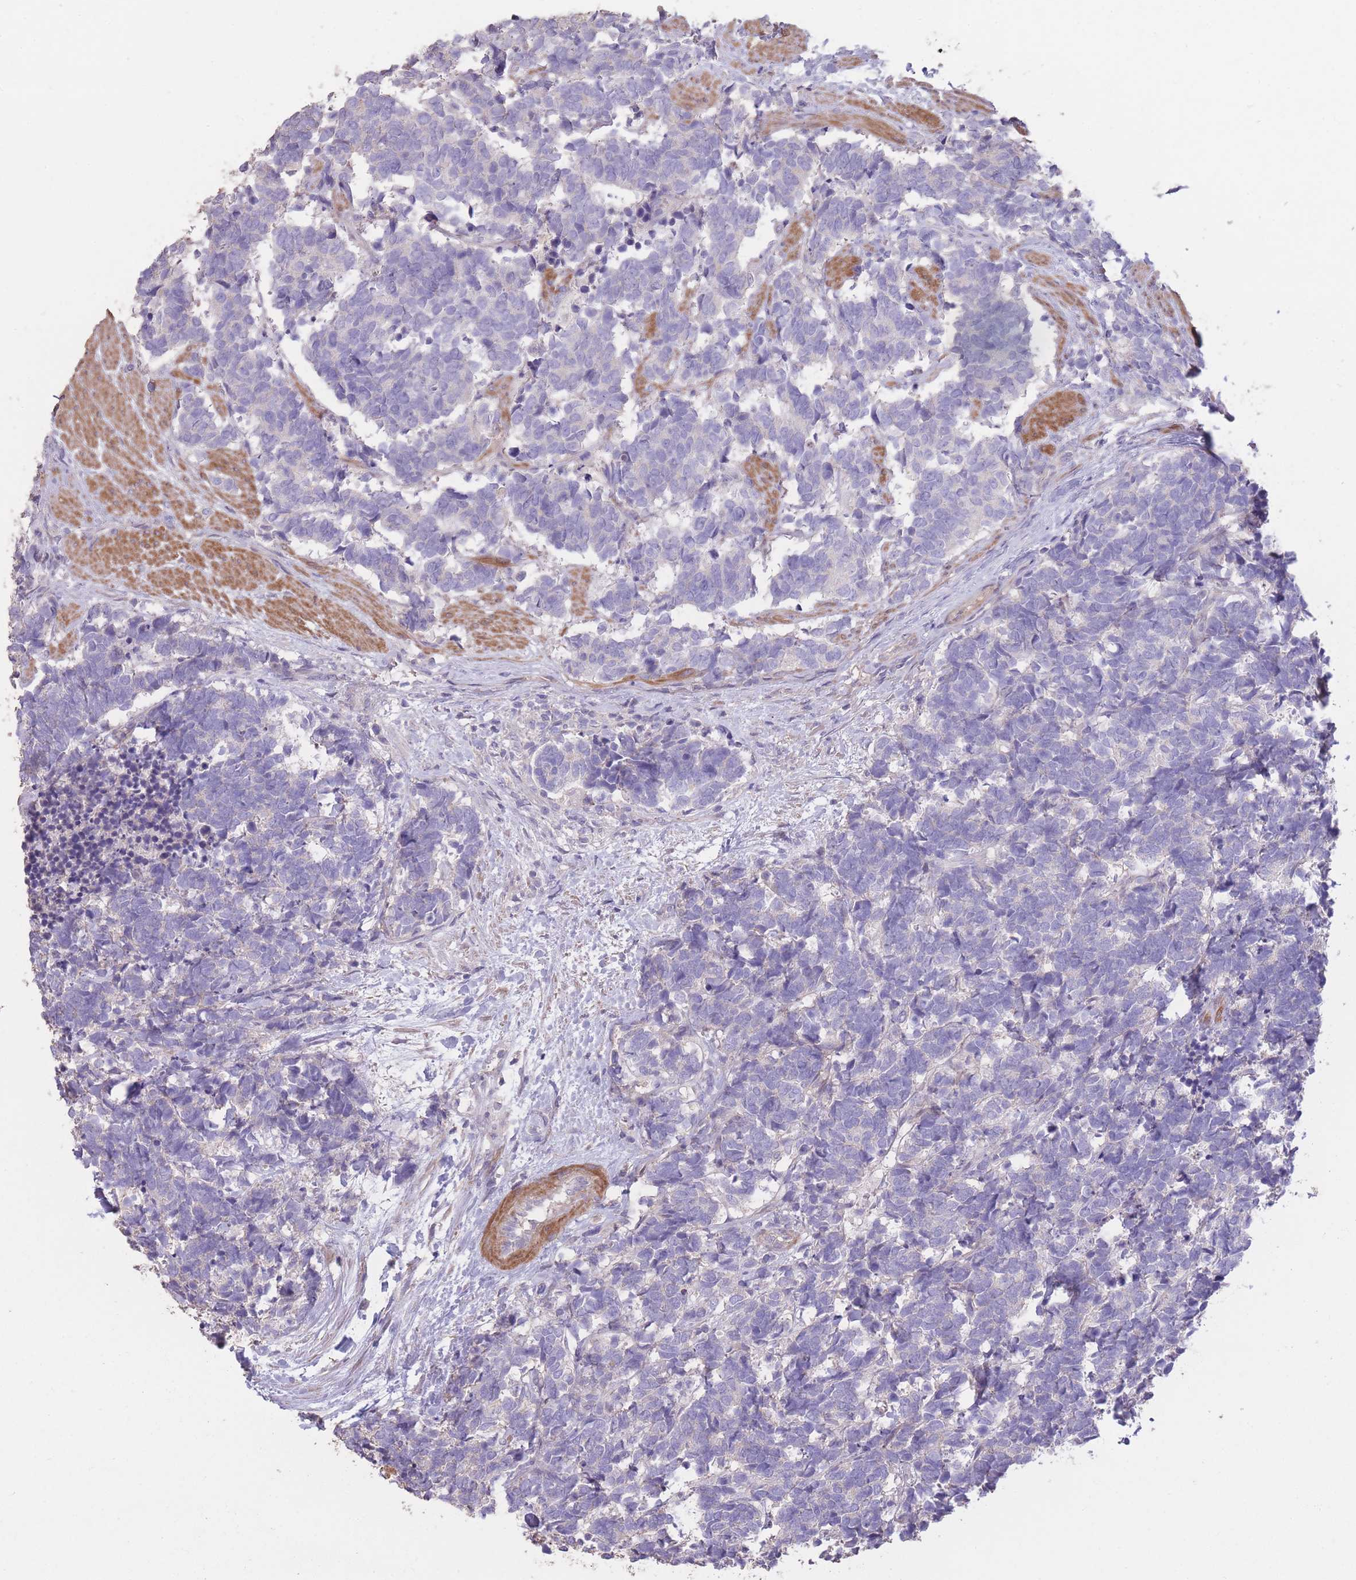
{"staining": {"intensity": "negative", "quantity": "none", "location": "none"}, "tissue": "carcinoid", "cell_type": "Tumor cells", "image_type": "cancer", "snomed": [{"axis": "morphology", "description": "Carcinoma, NOS"}, {"axis": "morphology", "description": "Carcinoid, malignant, NOS"}, {"axis": "topography", "description": "Prostate"}], "caption": "An immunohistochemistry (IHC) image of malignant carcinoid is shown. There is no staining in tumor cells of malignant carcinoid.", "gene": "RSPH10B", "patient": {"sex": "male", "age": 57}}